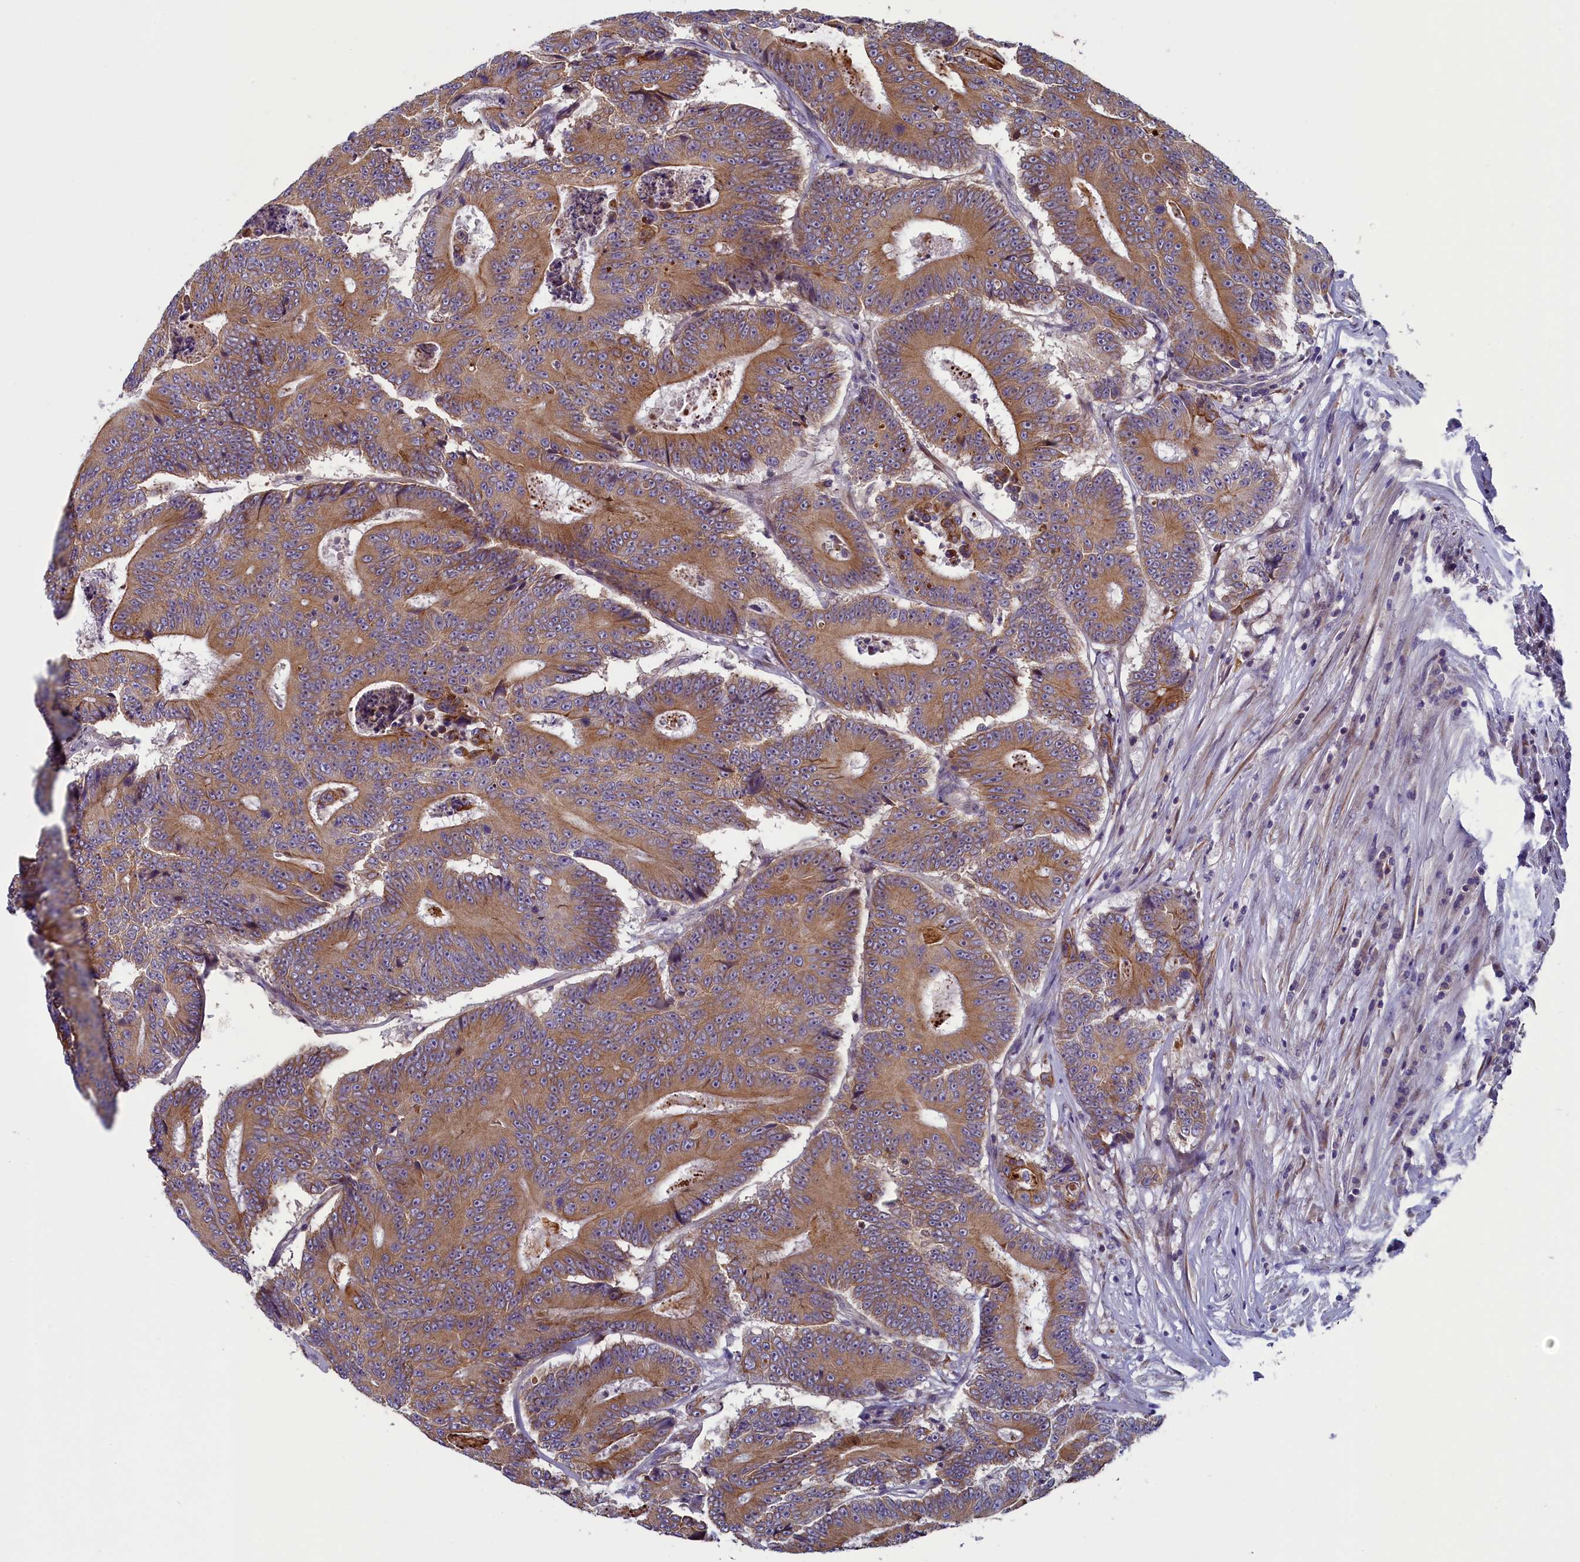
{"staining": {"intensity": "moderate", "quantity": ">75%", "location": "cytoplasmic/membranous"}, "tissue": "colorectal cancer", "cell_type": "Tumor cells", "image_type": "cancer", "snomed": [{"axis": "morphology", "description": "Adenocarcinoma, NOS"}, {"axis": "topography", "description": "Colon"}], "caption": "Colorectal cancer (adenocarcinoma) tissue shows moderate cytoplasmic/membranous expression in about >75% of tumor cells, visualized by immunohistochemistry.", "gene": "ANKRD39", "patient": {"sex": "male", "age": 83}}